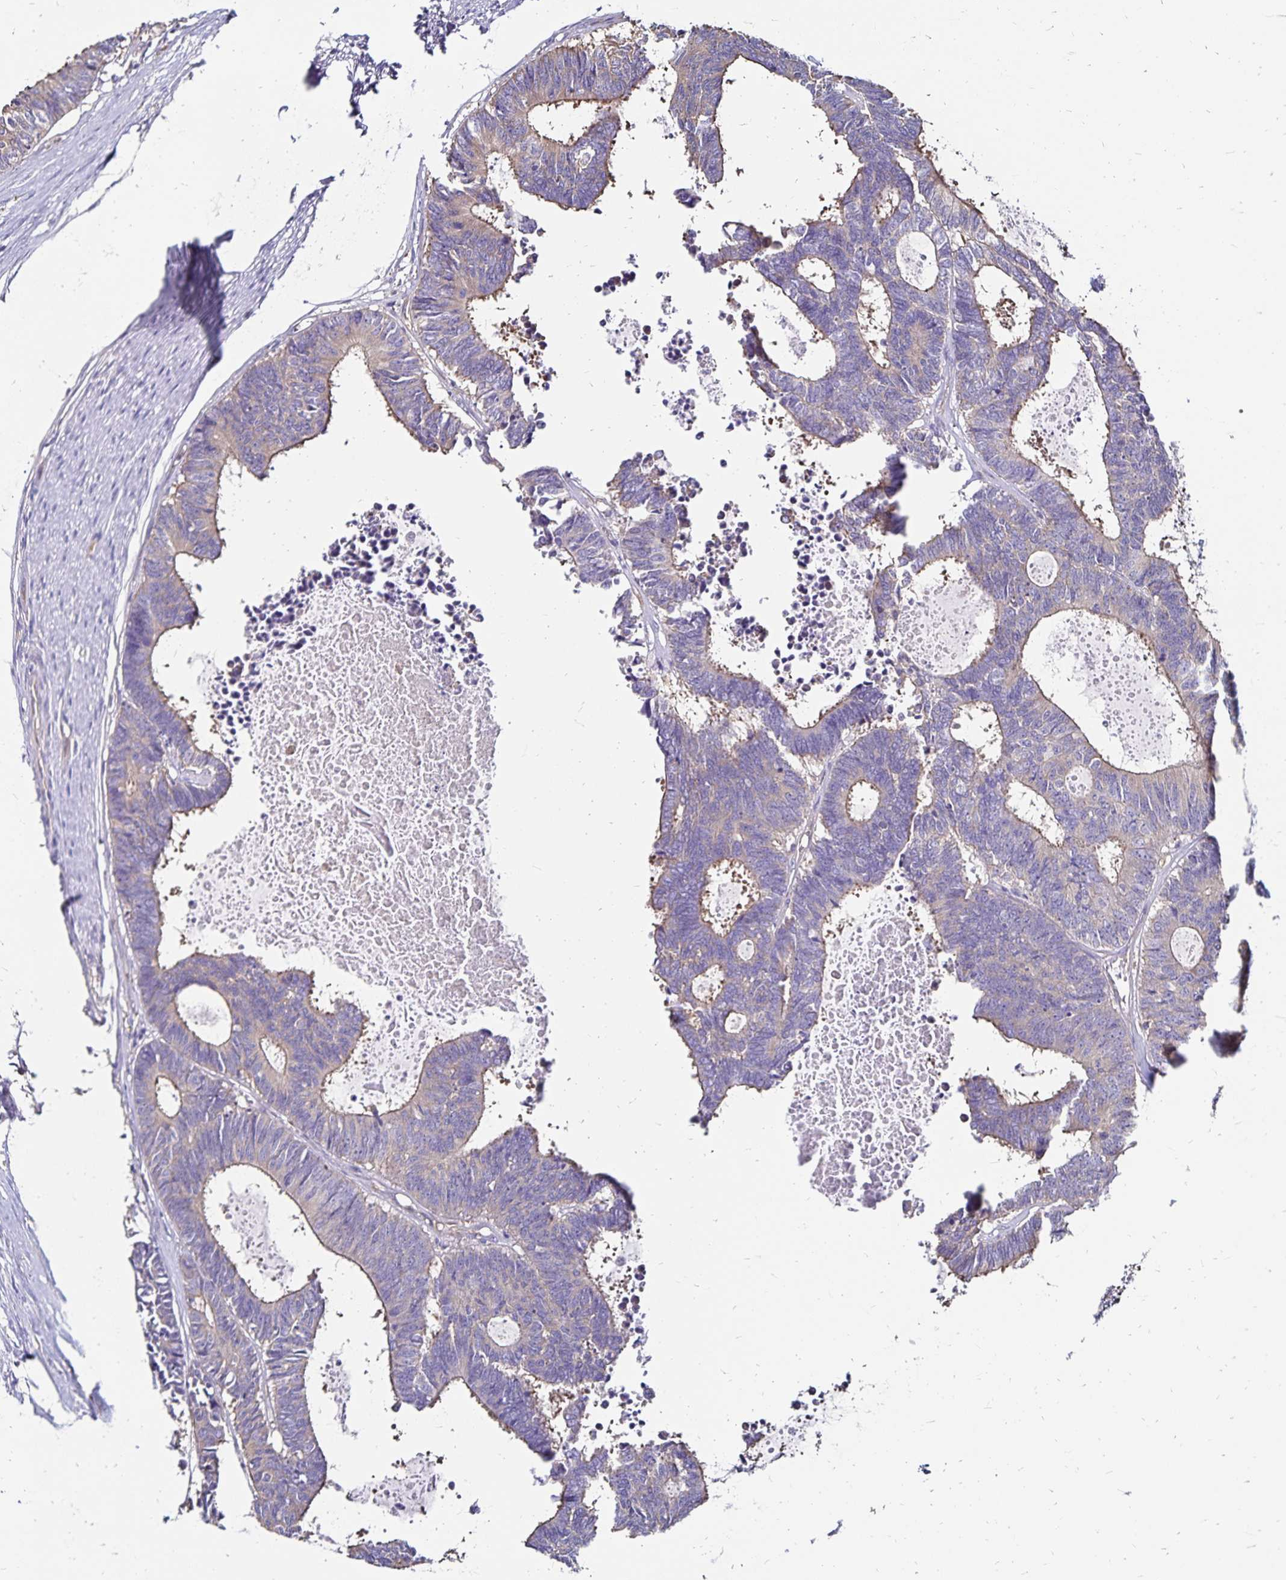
{"staining": {"intensity": "weak", "quantity": "25%-75%", "location": "cytoplasmic/membranous"}, "tissue": "colorectal cancer", "cell_type": "Tumor cells", "image_type": "cancer", "snomed": [{"axis": "morphology", "description": "Adenocarcinoma, NOS"}, {"axis": "topography", "description": "Colon"}, {"axis": "topography", "description": "Rectum"}], "caption": "Protein staining exhibits weak cytoplasmic/membranous positivity in about 25%-75% of tumor cells in colorectal cancer. The protein is shown in brown color, while the nuclei are stained blue.", "gene": "RPRML", "patient": {"sex": "male", "age": 57}}